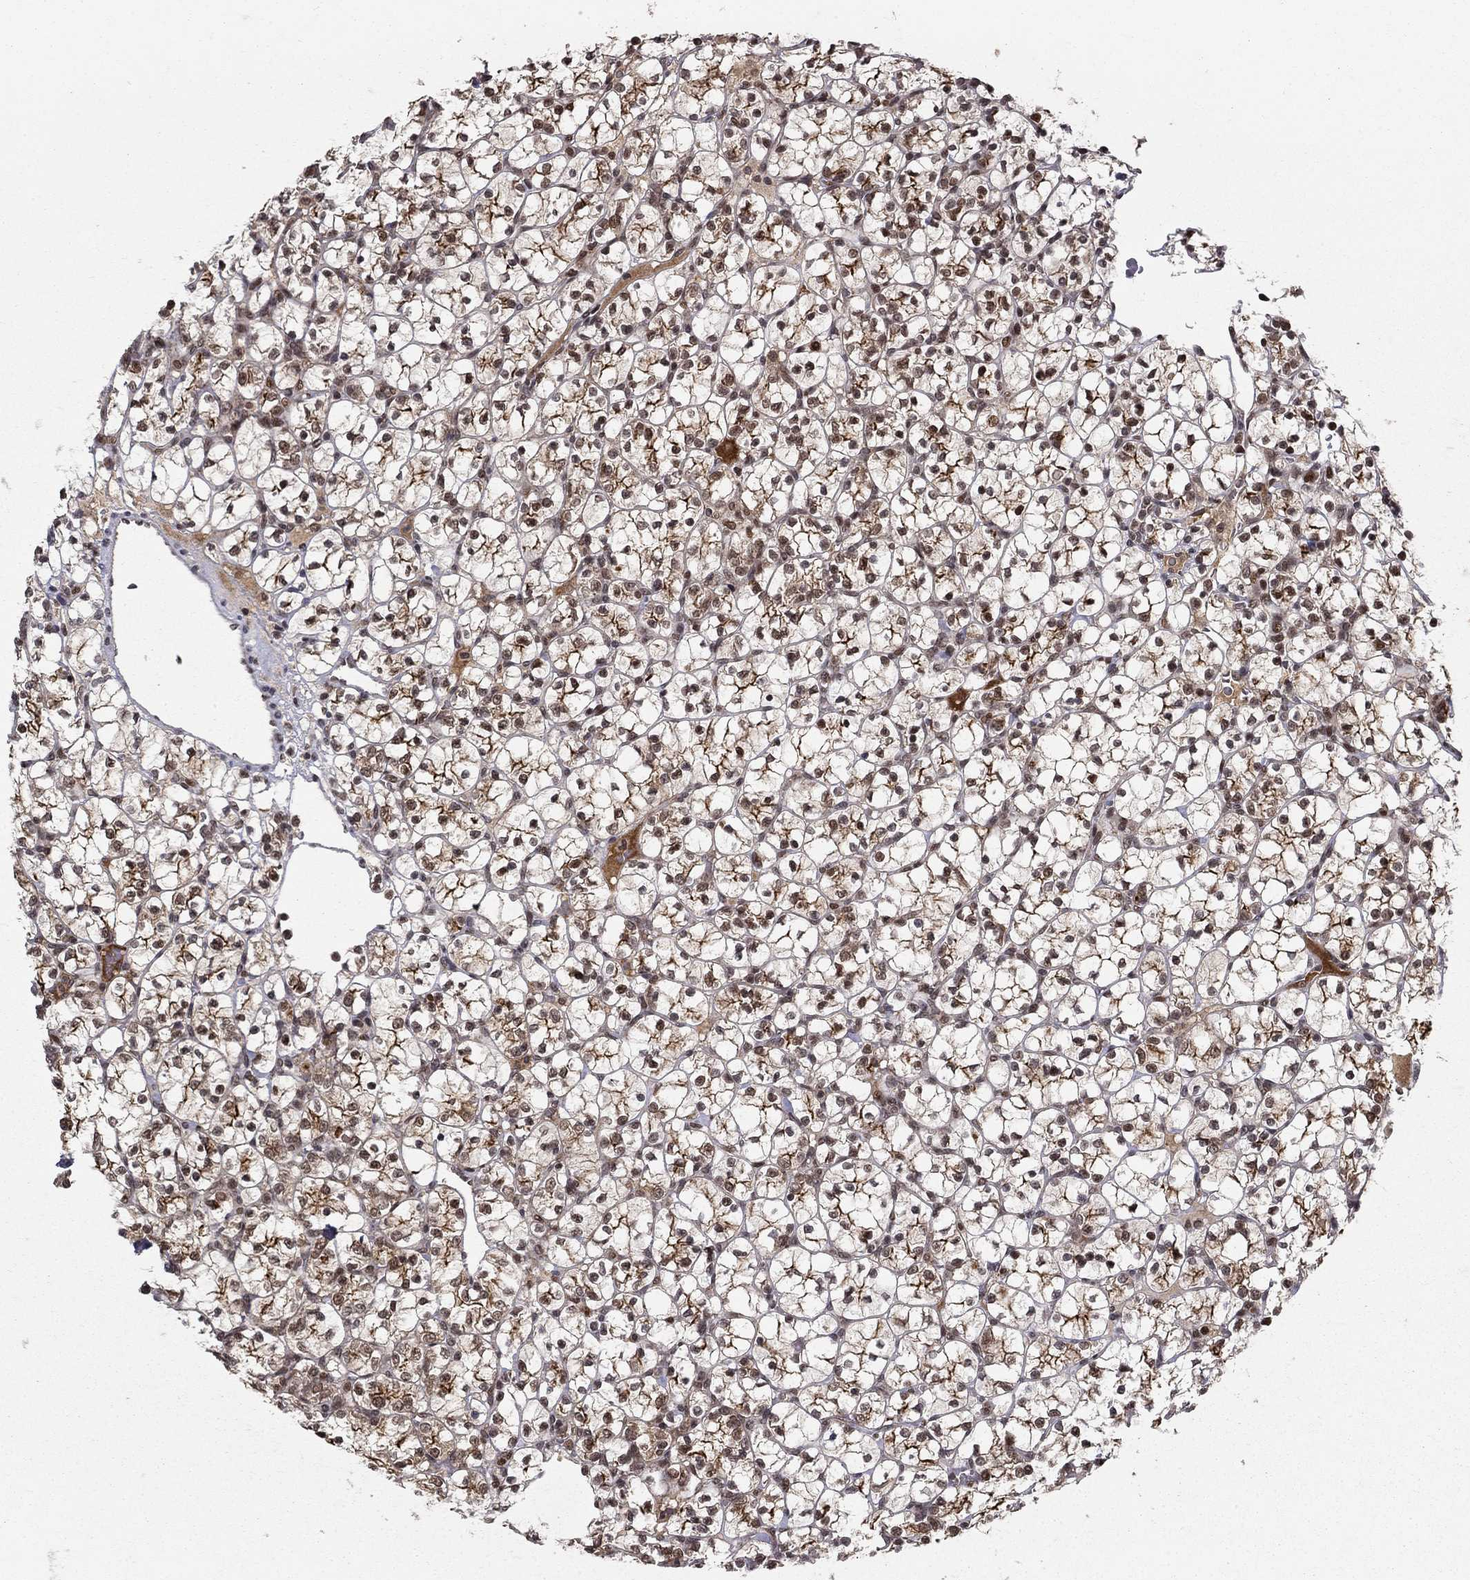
{"staining": {"intensity": "strong", "quantity": "25%-75%", "location": "cytoplasmic/membranous"}, "tissue": "renal cancer", "cell_type": "Tumor cells", "image_type": "cancer", "snomed": [{"axis": "morphology", "description": "Adenocarcinoma, NOS"}, {"axis": "topography", "description": "Kidney"}], "caption": "A micrograph of renal cancer (adenocarcinoma) stained for a protein reveals strong cytoplasmic/membranous brown staining in tumor cells.", "gene": "CDCA7L", "patient": {"sex": "female", "age": 89}}